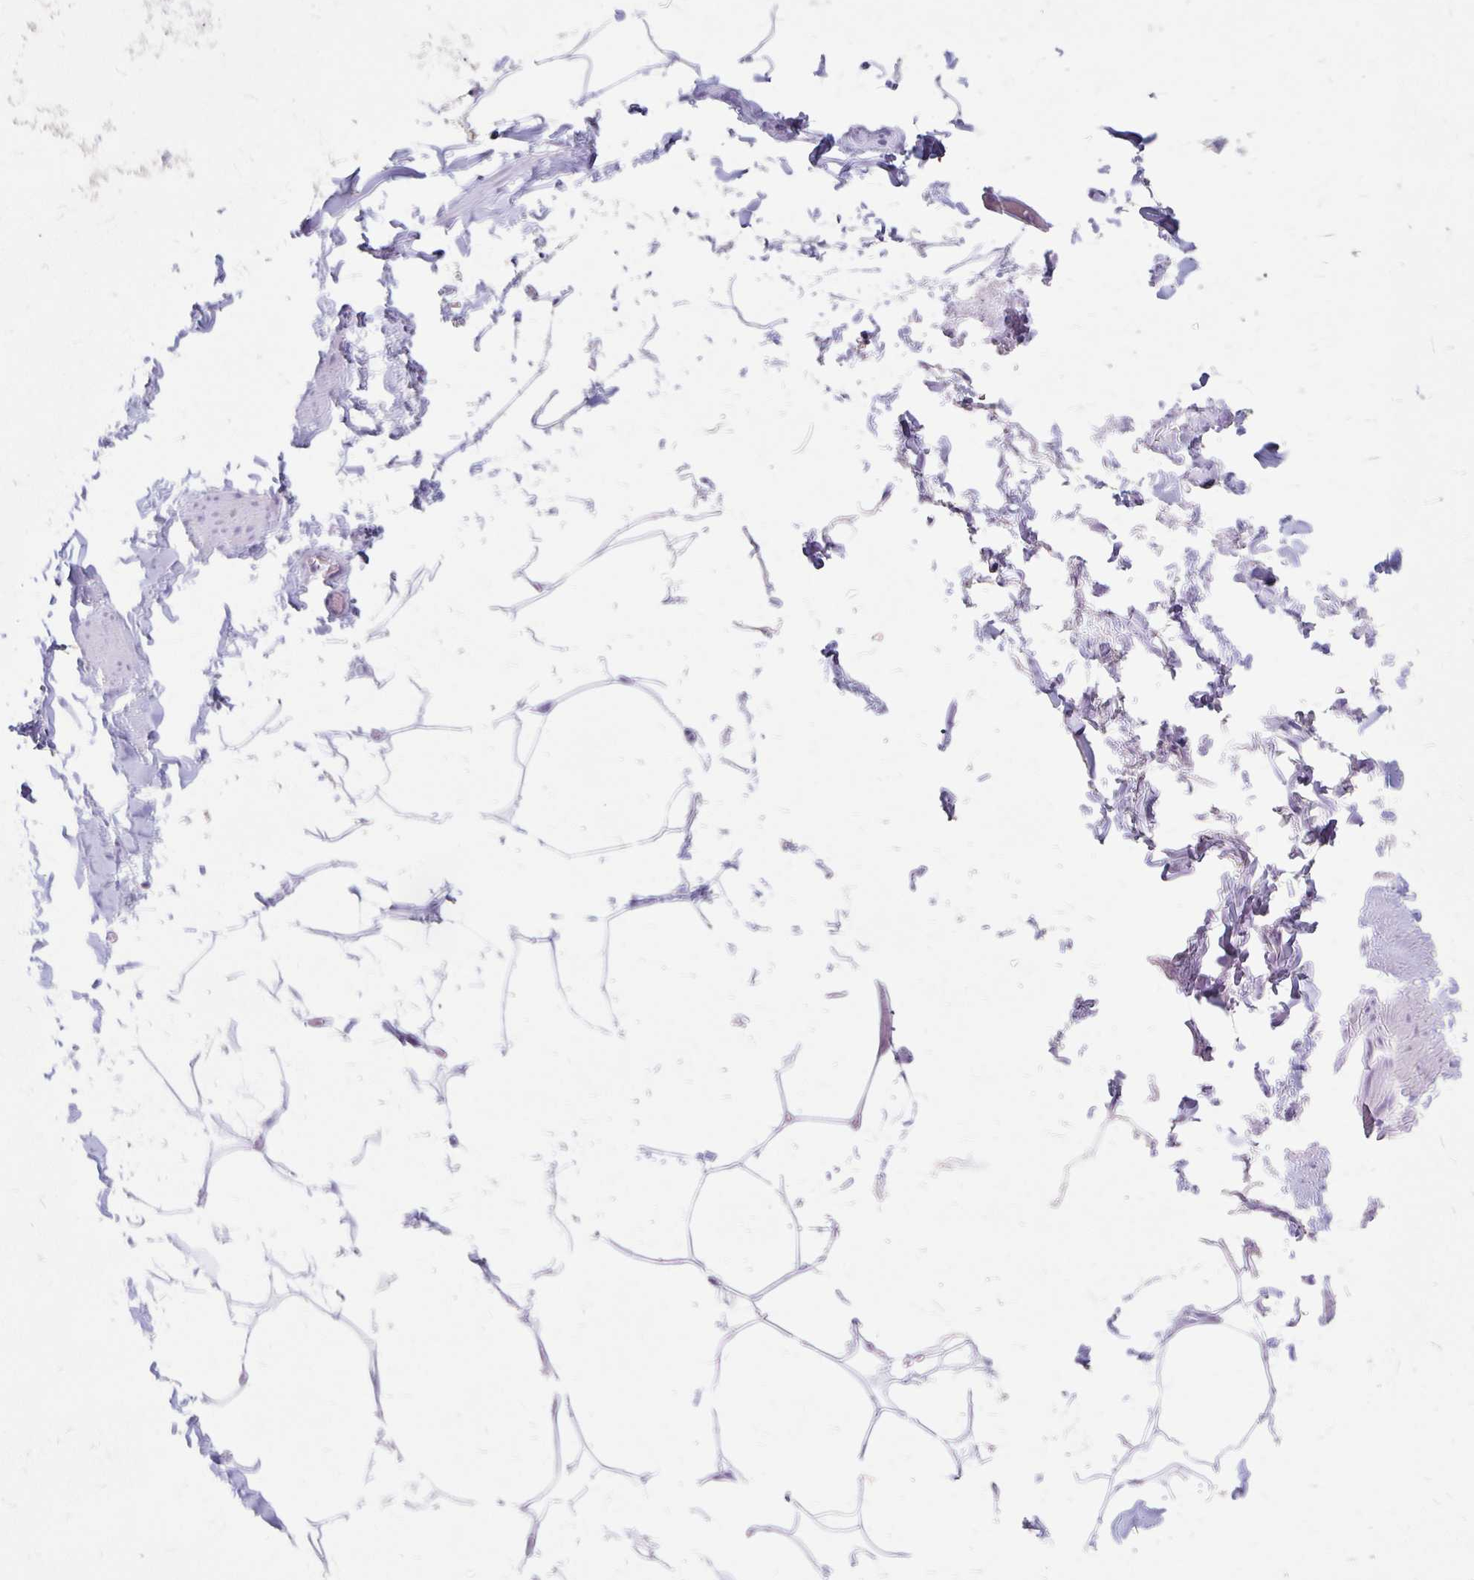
{"staining": {"intensity": "negative", "quantity": "none", "location": "none"}, "tissue": "adipose tissue", "cell_type": "Adipocytes", "image_type": "normal", "snomed": [{"axis": "morphology", "description": "Normal tissue, NOS"}, {"axis": "topography", "description": "Vascular tissue"}, {"axis": "topography", "description": "Peripheral nerve tissue"}], "caption": "An IHC micrograph of normal adipose tissue is shown. There is no staining in adipocytes of adipose tissue. Nuclei are stained in blue.", "gene": "MAGEC2", "patient": {"sex": "male", "age": 41}}